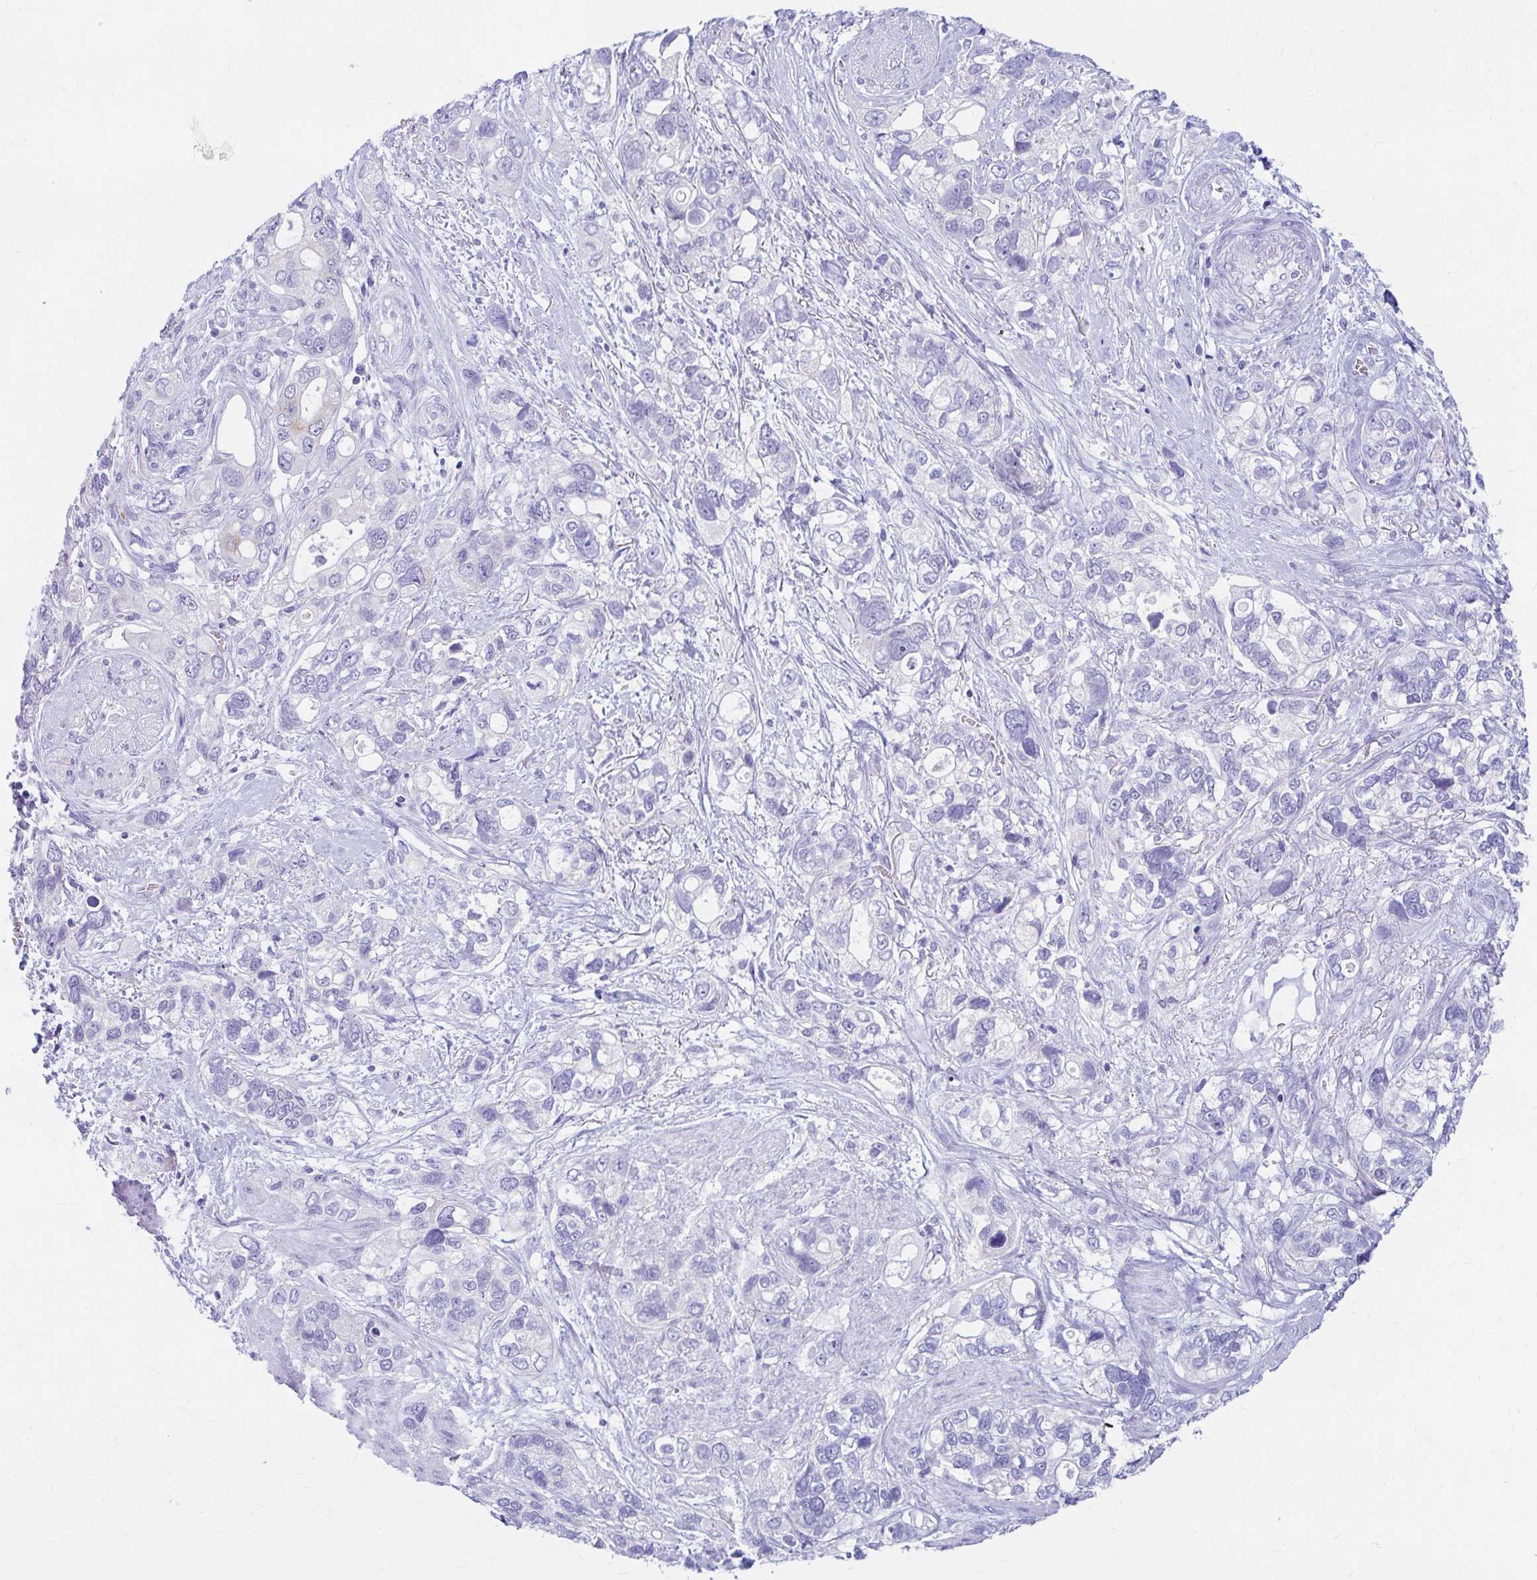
{"staining": {"intensity": "negative", "quantity": "none", "location": "none"}, "tissue": "stomach cancer", "cell_type": "Tumor cells", "image_type": "cancer", "snomed": [{"axis": "morphology", "description": "Adenocarcinoma, NOS"}, {"axis": "topography", "description": "Stomach, upper"}], "caption": "There is no significant staining in tumor cells of adenocarcinoma (stomach).", "gene": "NSG2", "patient": {"sex": "female", "age": 81}}